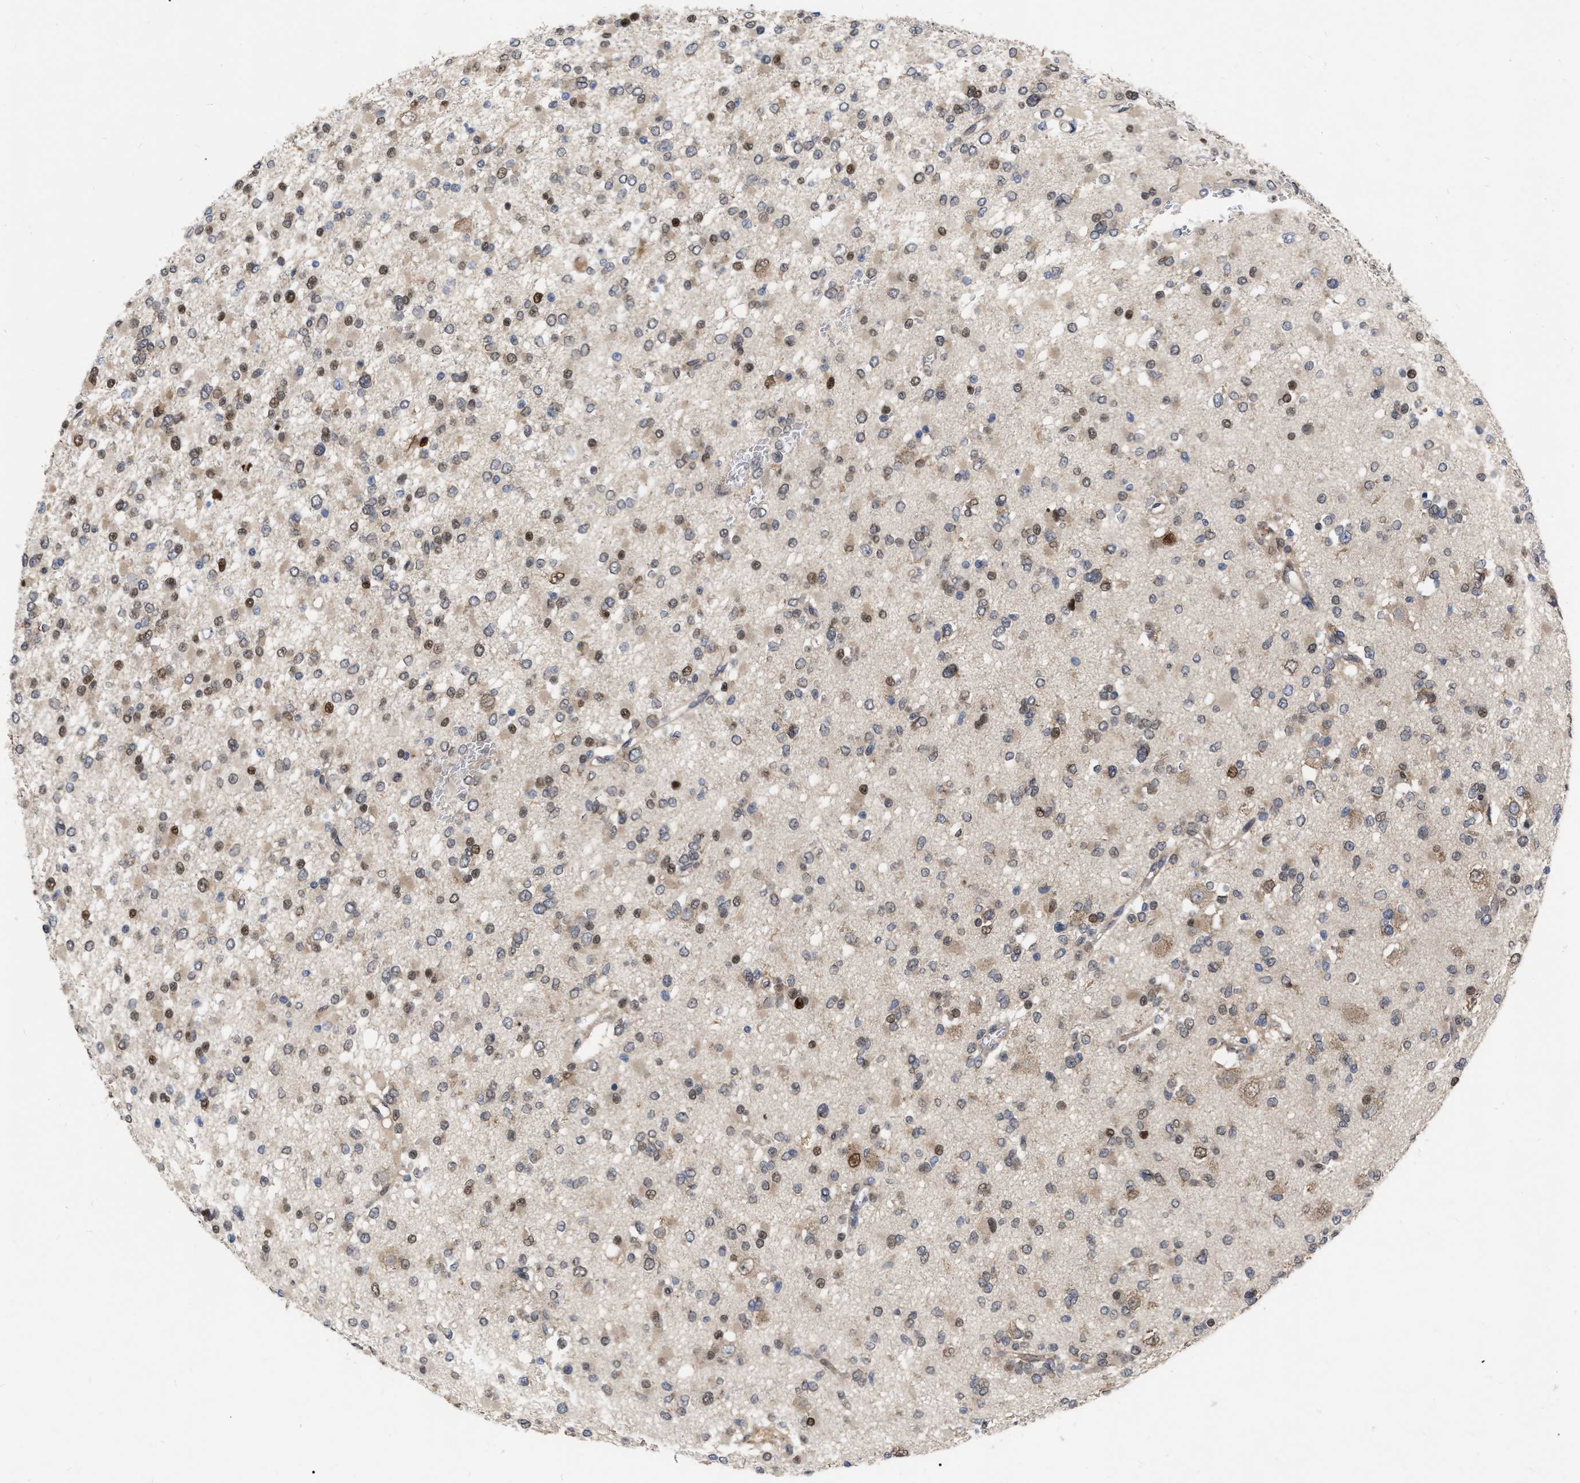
{"staining": {"intensity": "moderate", "quantity": "25%-75%", "location": "cytoplasmic/membranous,nuclear"}, "tissue": "glioma", "cell_type": "Tumor cells", "image_type": "cancer", "snomed": [{"axis": "morphology", "description": "Glioma, malignant, Low grade"}, {"axis": "topography", "description": "Brain"}], "caption": "DAB (3,3'-diaminobenzidine) immunohistochemical staining of glioma displays moderate cytoplasmic/membranous and nuclear protein staining in approximately 25%-75% of tumor cells. Ihc stains the protein of interest in brown and the nuclei are stained blue.", "gene": "MDM4", "patient": {"sex": "female", "age": 22}}